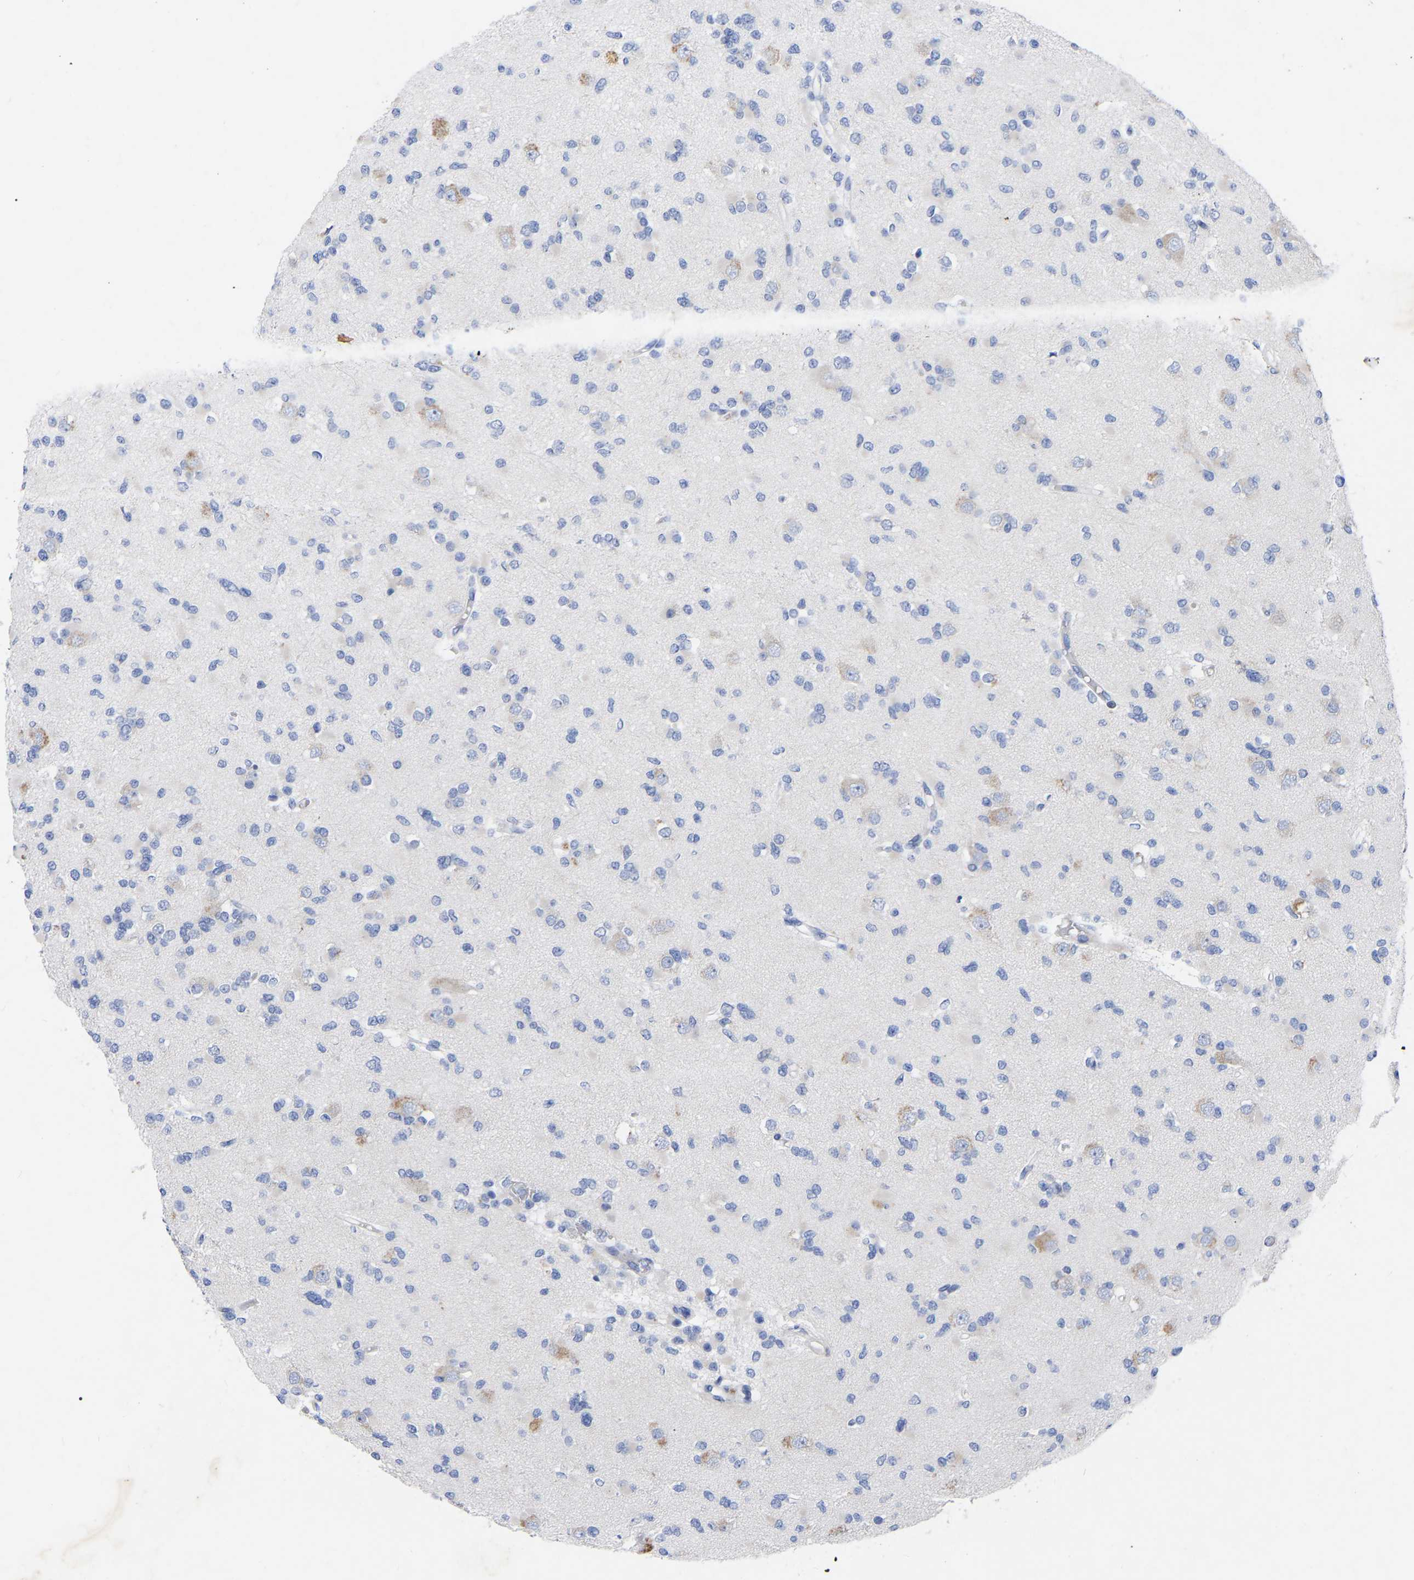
{"staining": {"intensity": "negative", "quantity": "none", "location": "none"}, "tissue": "glioma", "cell_type": "Tumor cells", "image_type": "cancer", "snomed": [{"axis": "morphology", "description": "Glioma, malignant, Low grade"}, {"axis": "topography", "description": "Brain"}], "caption": "The image demonstrates no significant positivity in tumor cells of glioma.", "gene": "PTPN7", "patient": {"sex": "female", "age": 22}}